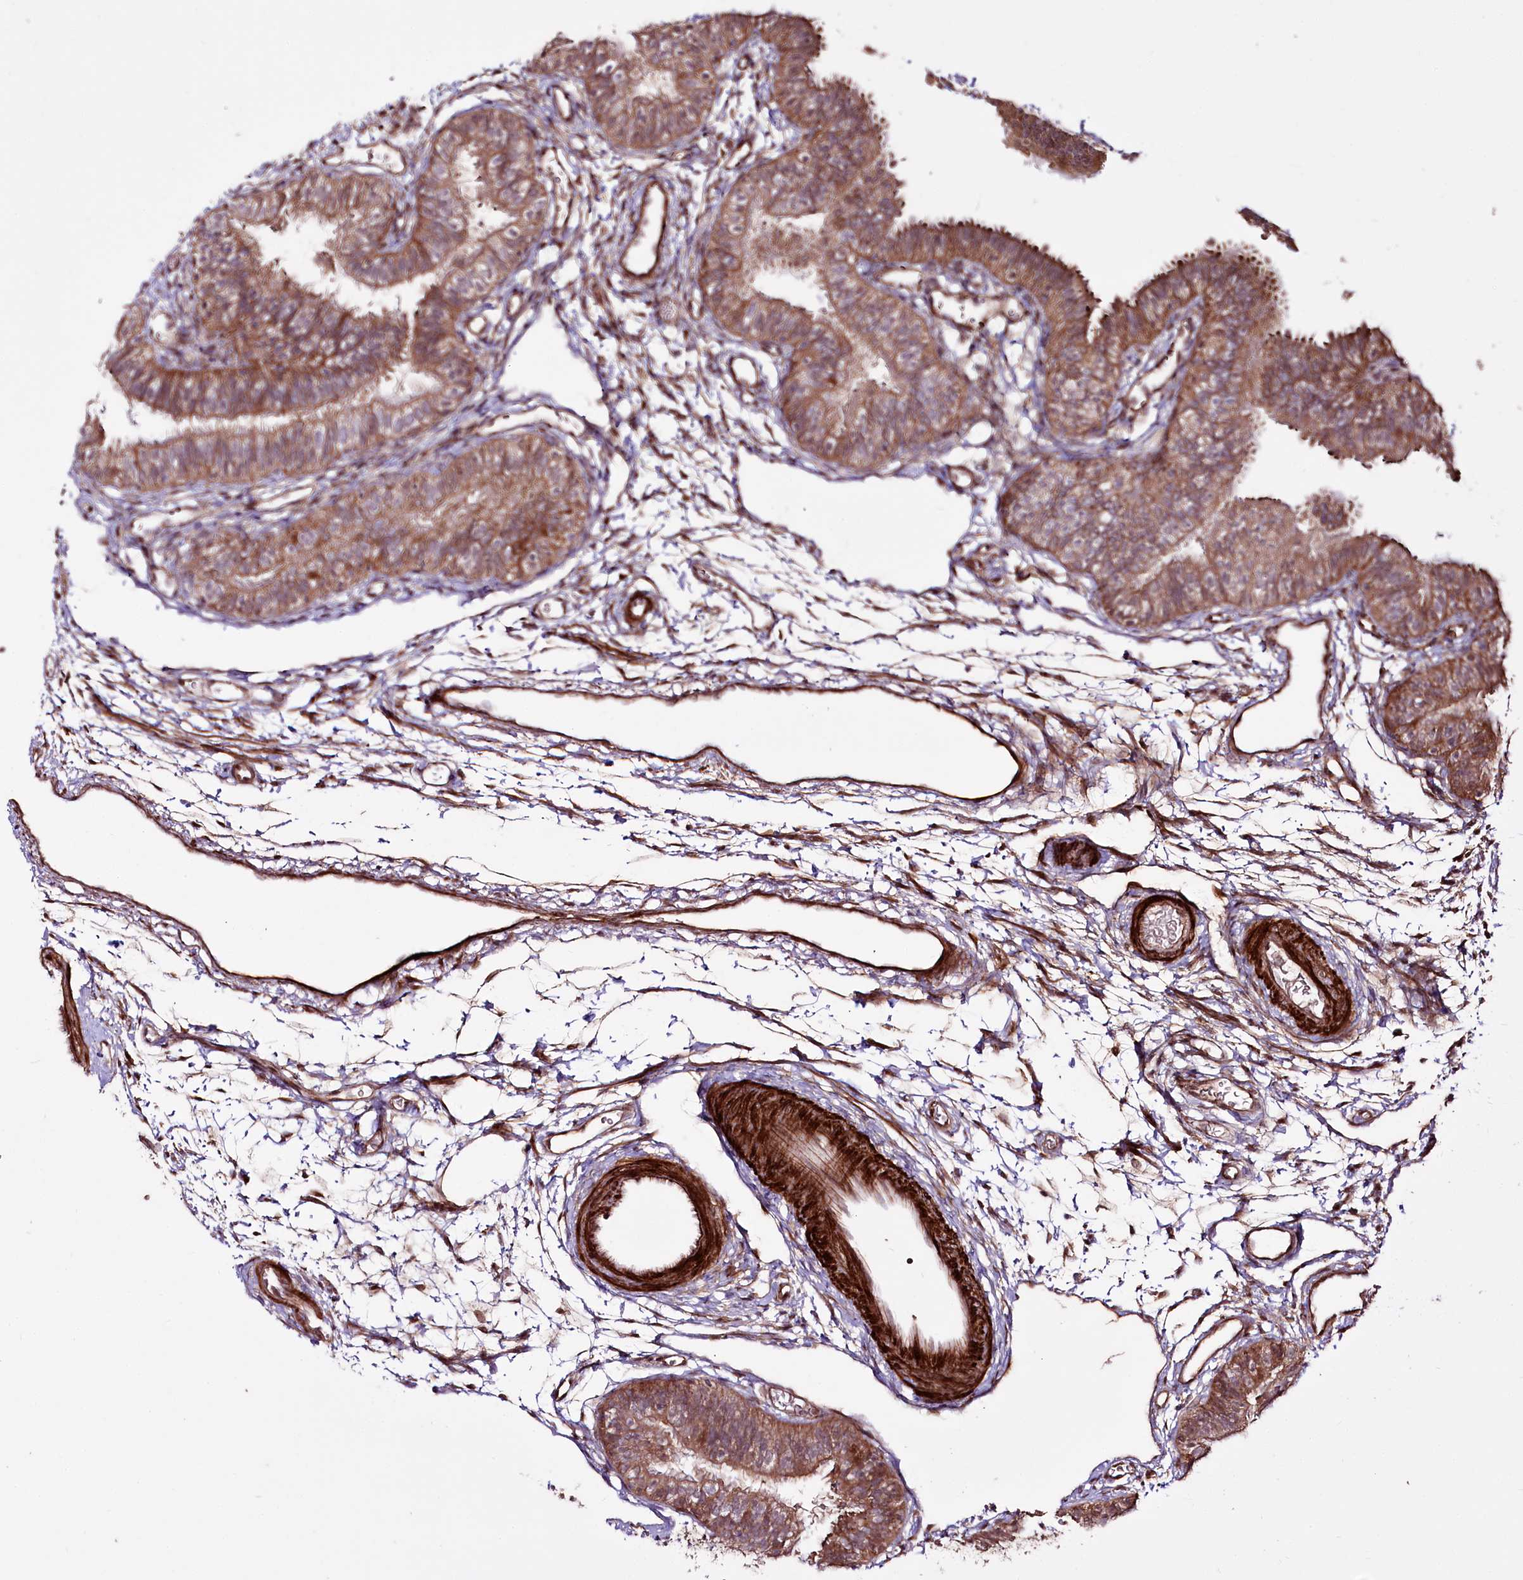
{"staining": {"intensity": "moderate", "quantity": ">75%", "location": "cytoplasmic/membranous"}, "tissue": "fallopian tube", "cell_type": "Glandular cells", "image_type": "normal", "snomed": [{"axis": "morphology", "description": "Normal tissue, NOS"}, {"axis": "topography", "description": "Fallopian tube"}], "caption": "IHC of benign human fallopian tube displays medium levels of moderate cytoplasmic/membranous positivity in approximately >75% of glandular cells.", "gene": "REXO2", "patient": {"sex": "female", "age": 35}}